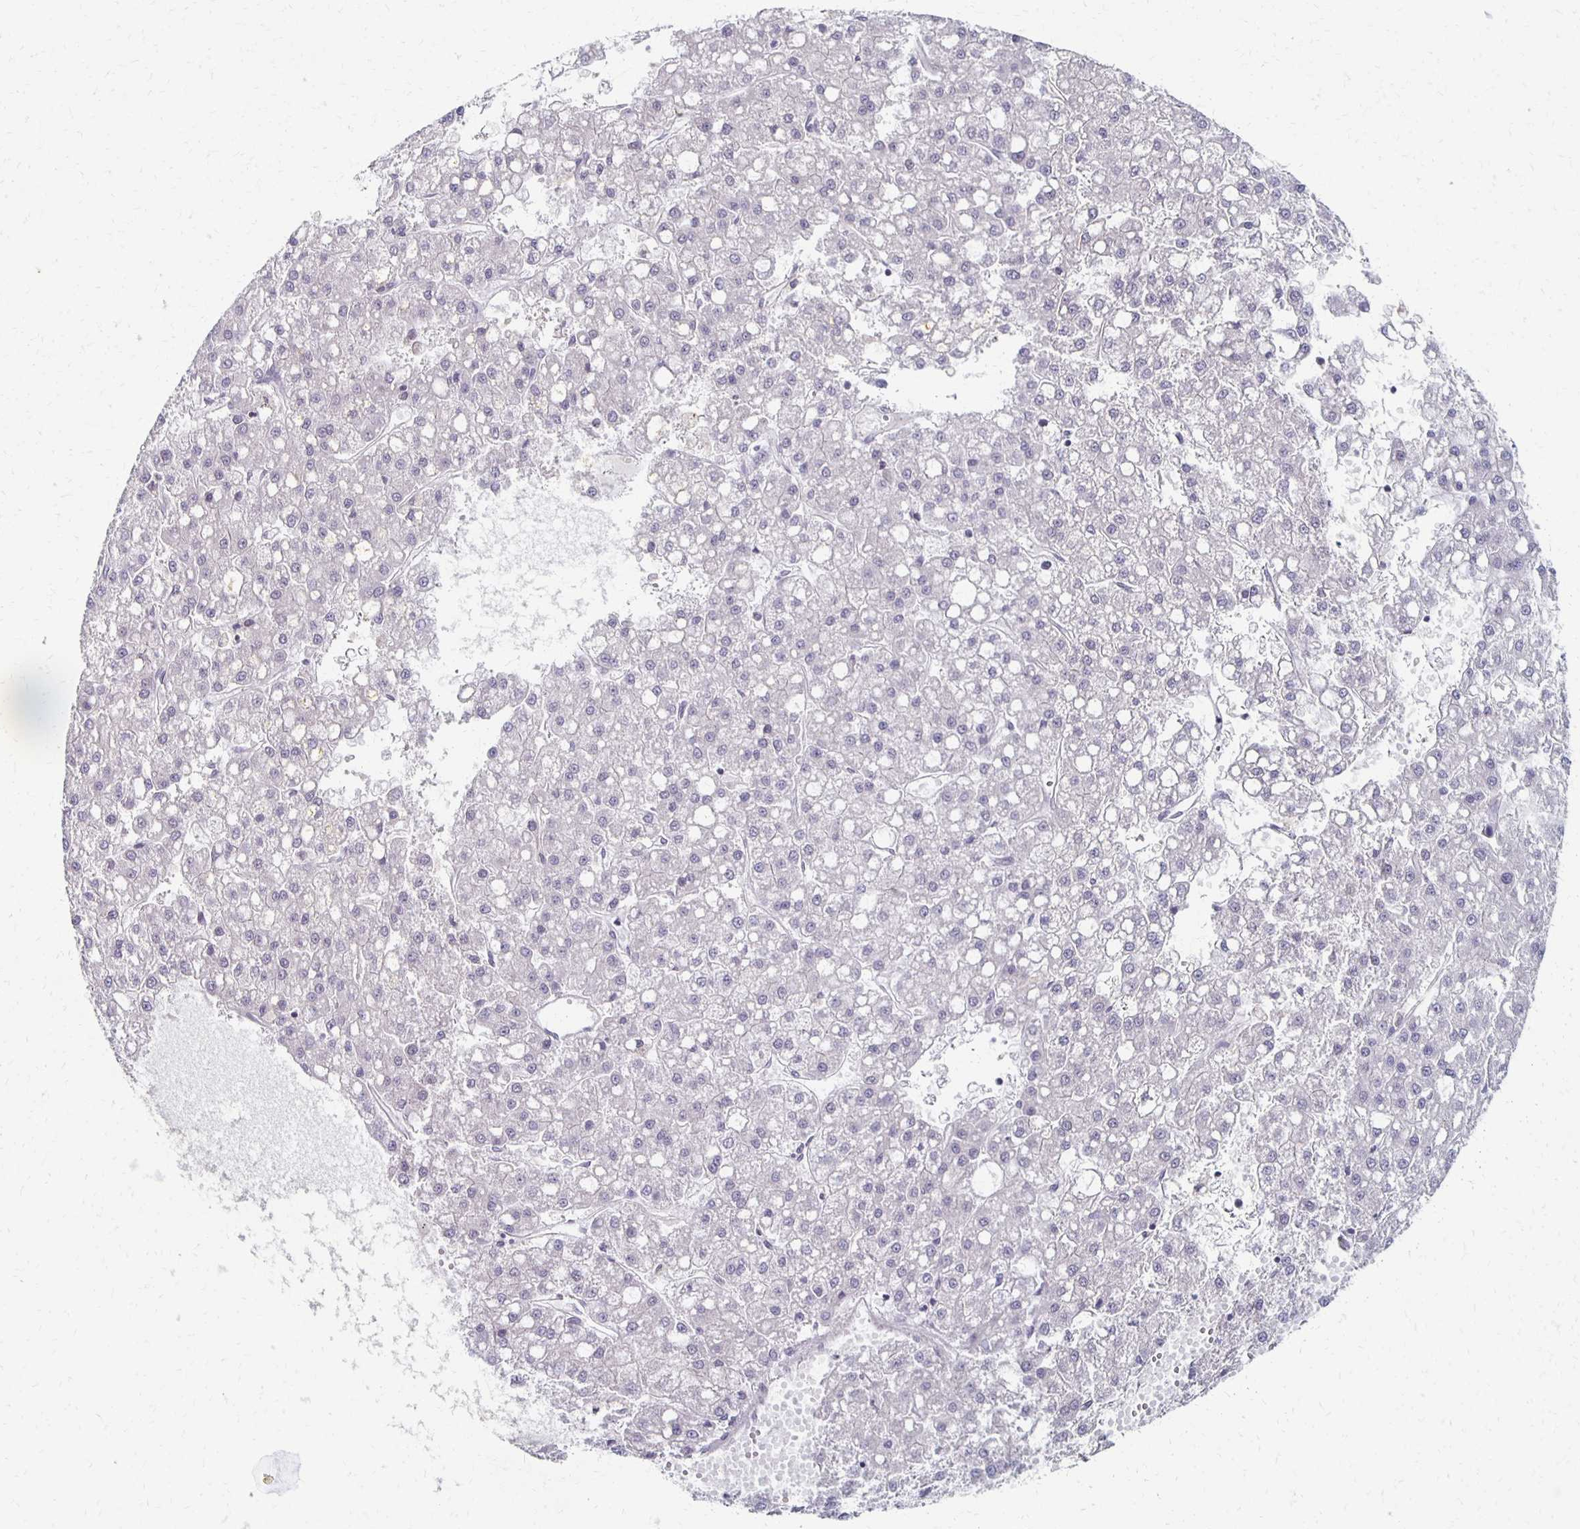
{"staining": {"intensity": "negative", "quantity": "none", "location": "none"}, "tissue": "liver cancer", "cell_type": "Tumor cells", "image_type": "cancer", "snomed": [{"axis": "morphology", "description": "Carcinoma, Hepatocellular, NOS"}, {"axis": "topography", "description": "Liver"}], "caption": "The micrograph shows no staining of tumor cells in liver cancer.", "gene": "PRKCB", "patient": {"sex": "male", "age": 67}}